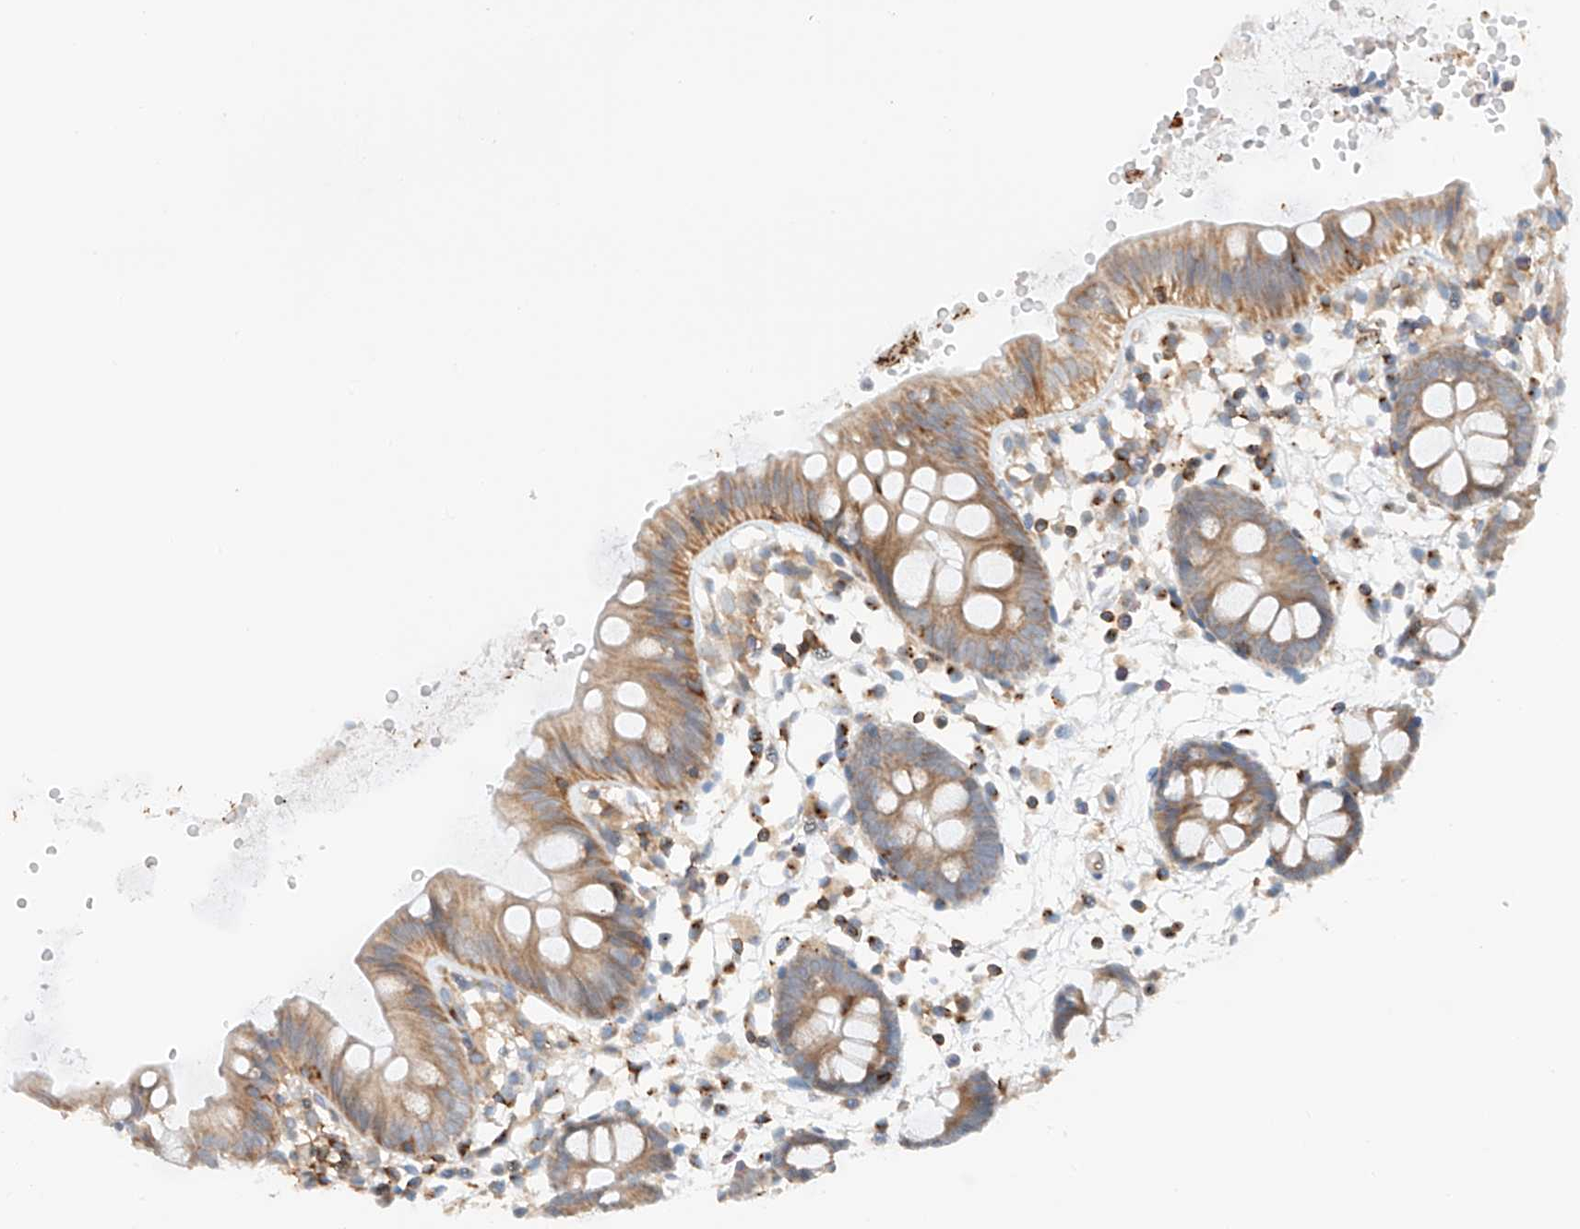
{"staining": {"intensity": "weak", "quantity": ">75%", "location": "cytoplasmic/membranous"}, "tissue": "colon", "cell_type": "Endothelial cells", "image_type": "normal", "snomed": [{"axis": "morphology", "description": "Normal tissue, NOS"}, {"axis": "topography", "description": "Colon"}], "caption": "Colon stained with DAB (3,3'-diaminobenzidine) immunohistochemistry displays low levels of weak cytoplasmic/membranous expression in approximately >75% of endothelial cells.", "gene": "MFN2", "patient": {"sex": "male", "age": 56}}